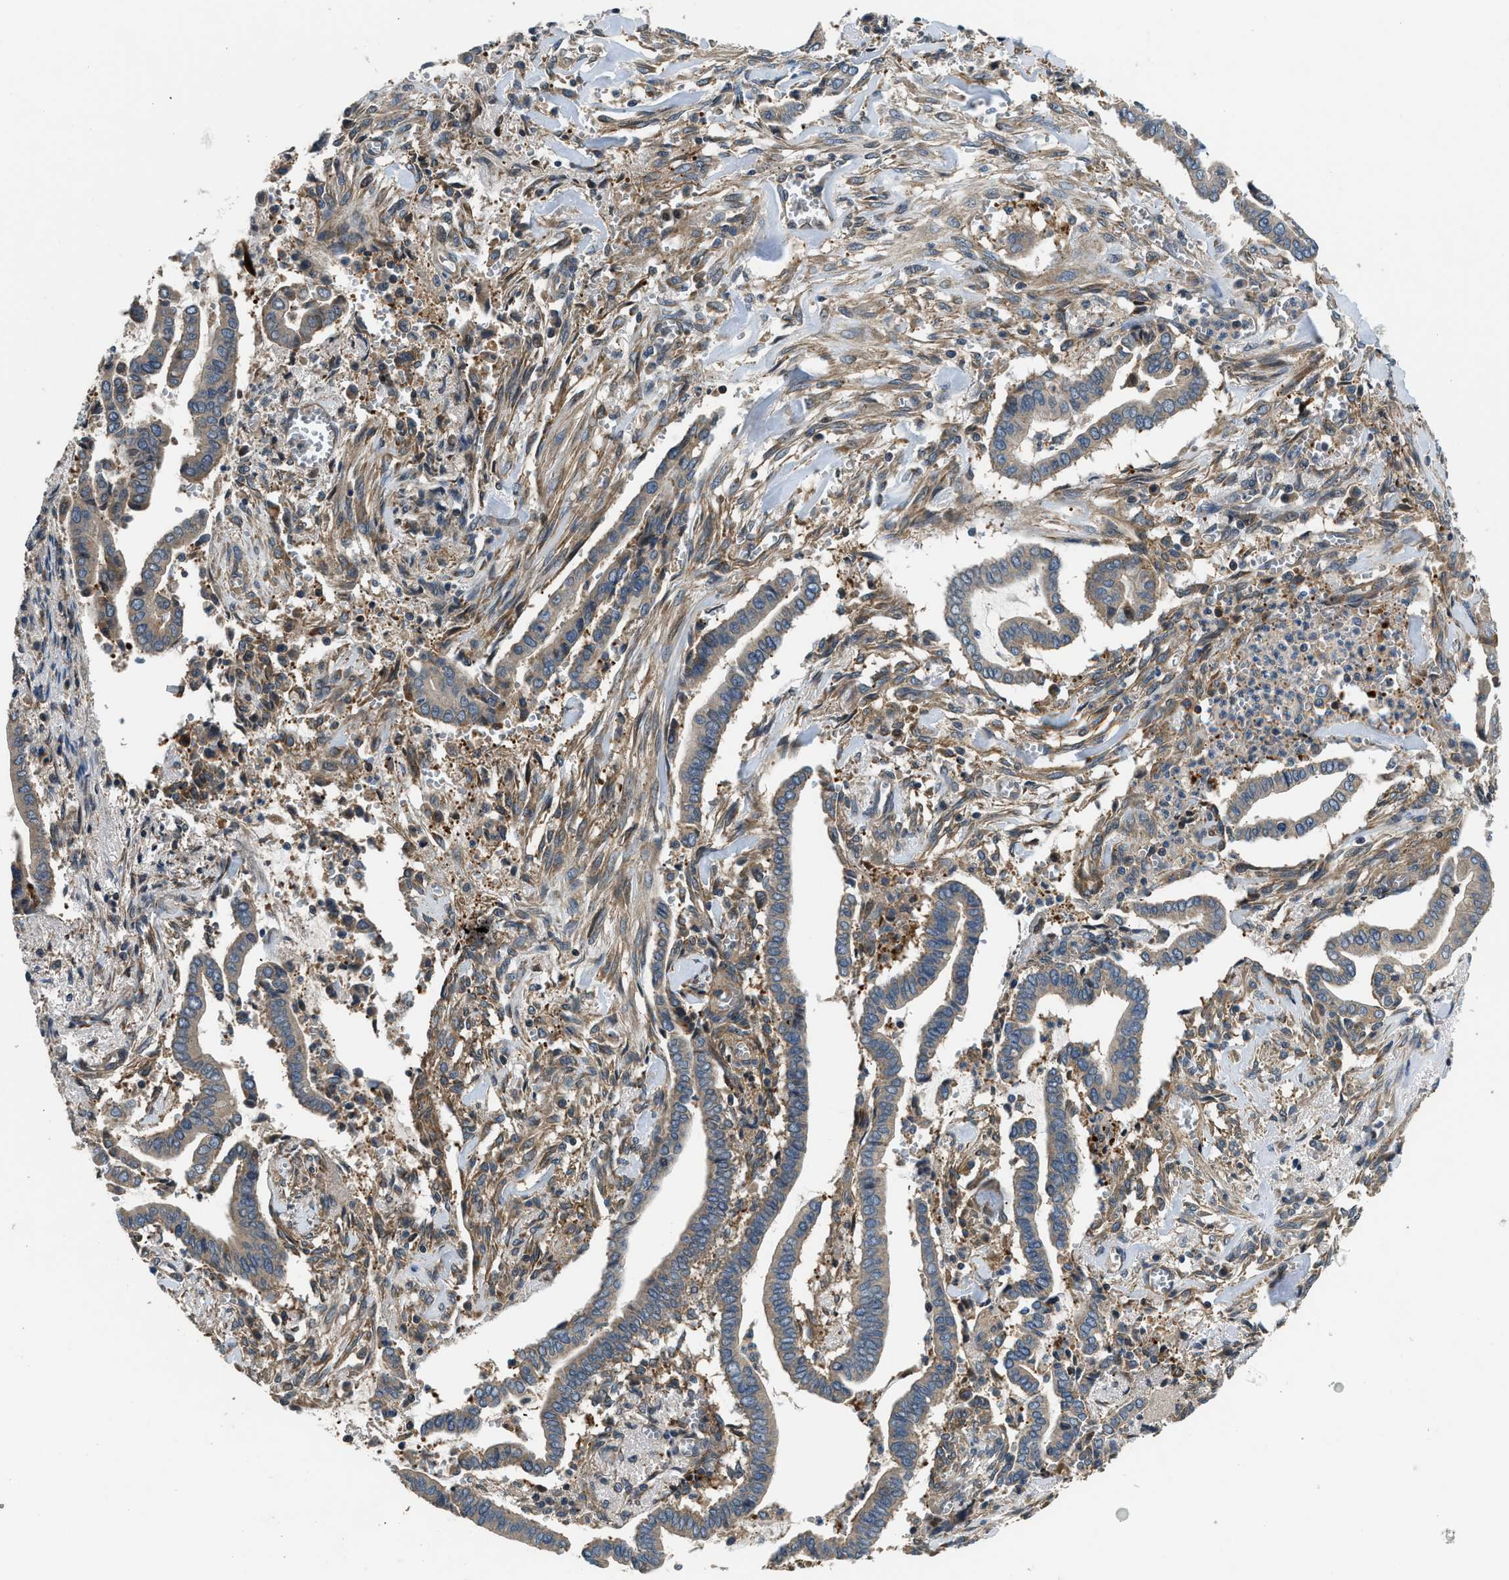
{"staining": {"intensity": "weak", "quantity": ">75%", "location": "cytoplasmic/membranous"}, "tissue": "cervical cancer", "cell_type": "Tumor cells", "image_type": "cancer", "snomed": [{"axis": "morphology", "description": "Adenocarcinoma, NOS"}, {"axis": "topography", "description": "Cervix"}], "caption": "Immunohistochemistry (IHC) (DAB (3,3'-diaminobenzidine)) staining of human adenocarcinoma (cervical) demonstrates weak cytoplasmic/membranous protein staining in about >75% of tumor cells.", "gene": "IL3RA", "patient": {"sex": "female", "age": 44}}